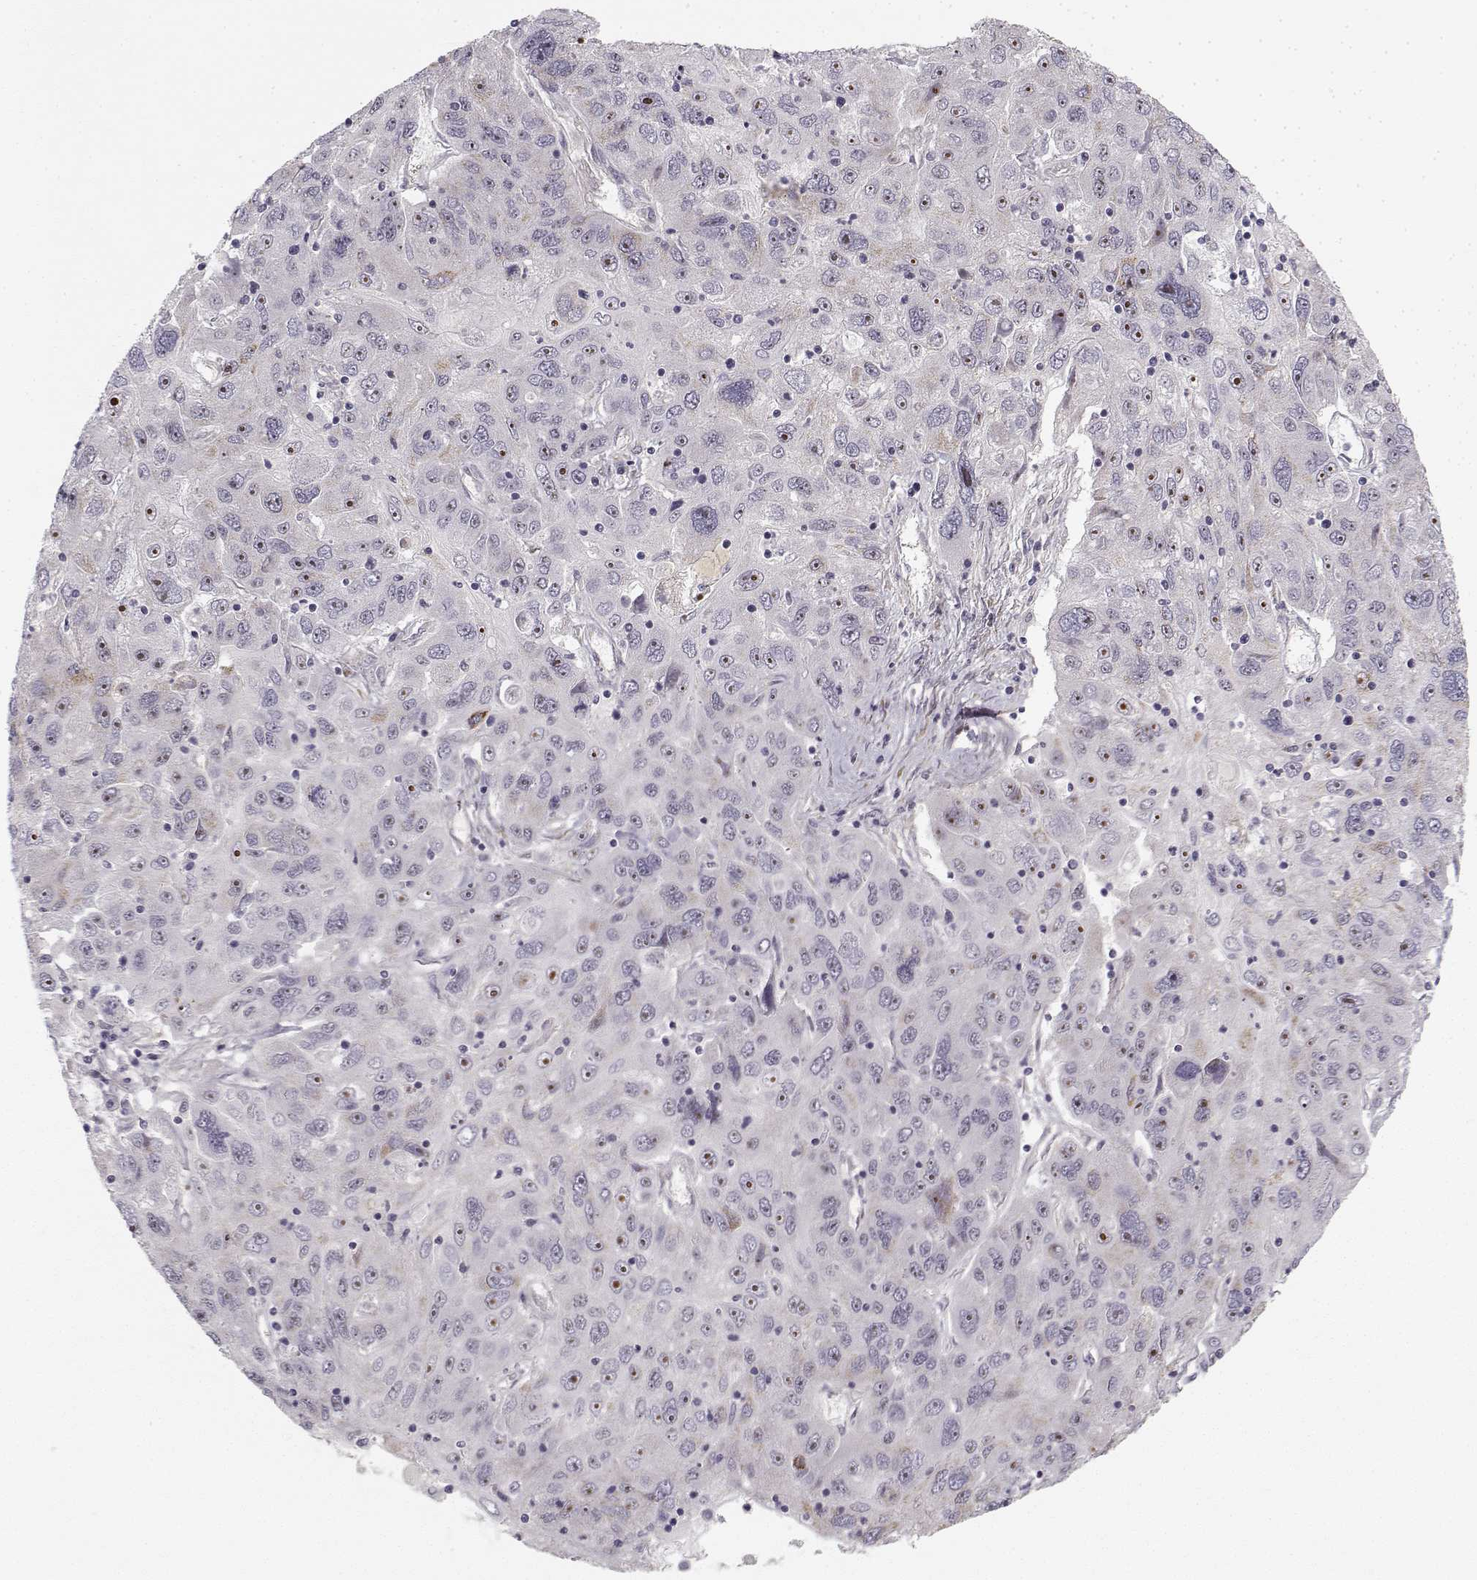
{"staining": {"intensity": "negative", "quantity": "none", "location": "none"}, "tissue": "stomach cancer", "cell_type": "Tumor cells", "image_type": "cancer", "snomed": [{"axis": "morphology", "description": "Adenocarcinoma, NOS"}, {"axis": "topography", "description": "Stomach"}], "caption": "This is a photomicrograph of IHC staining of adenocarcinoma (stomach), which shows no staining in tumor cells.", "gene": "MED12L", "patient": {"sex": "male", "age": 56}}